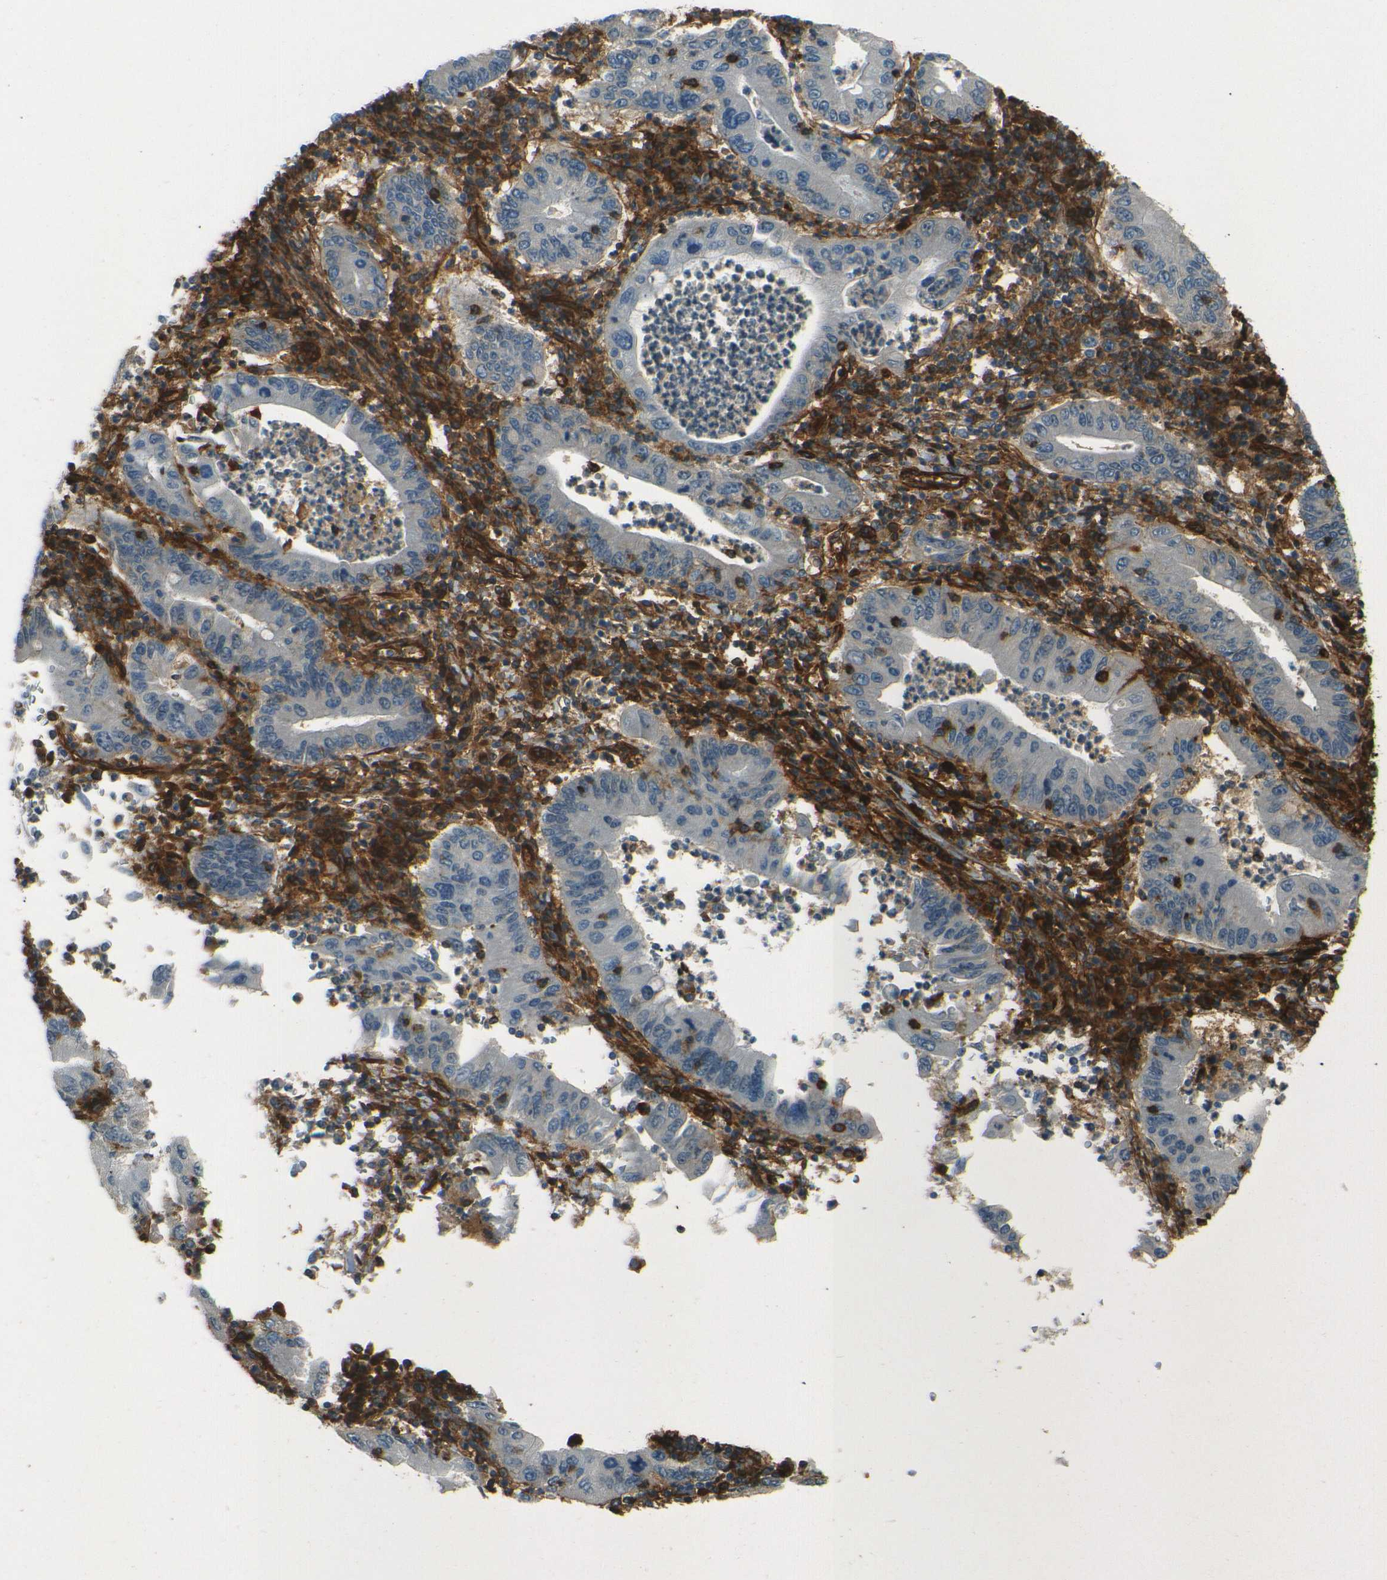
{"staining": {"intensity": "negative", "quantity": "none", "location": "none"}, "tissue": "stomach cancer", "cell_type": "Tumor cells", "image_type": "cancer", "snomed": [{"axis": "morphology", "description": "Normal tissue, NOS"}, {"axis": "morphology", "description": "Adenocarcinoma, NOS"}, {"axis": "topography", "description": "Esophagus"}, {"axis": "topography", "description": "Stomach, upper"}, {"axis": "topography", "description": "Peripheral nerve tissue"}], "caption": "This image is of adenocarcinoma (stomach) stained with IHC to label a protein in brown with the nuclei are counter-stained blue. There is no staining in tumor cells. Brightfield microscopy of immunohistochemistry stained with DAB (brown) and hematoxylin (blue), captured at high magnification.", "gene": "ENTPD1", "patient": {"sex": "male", "age": 62}}